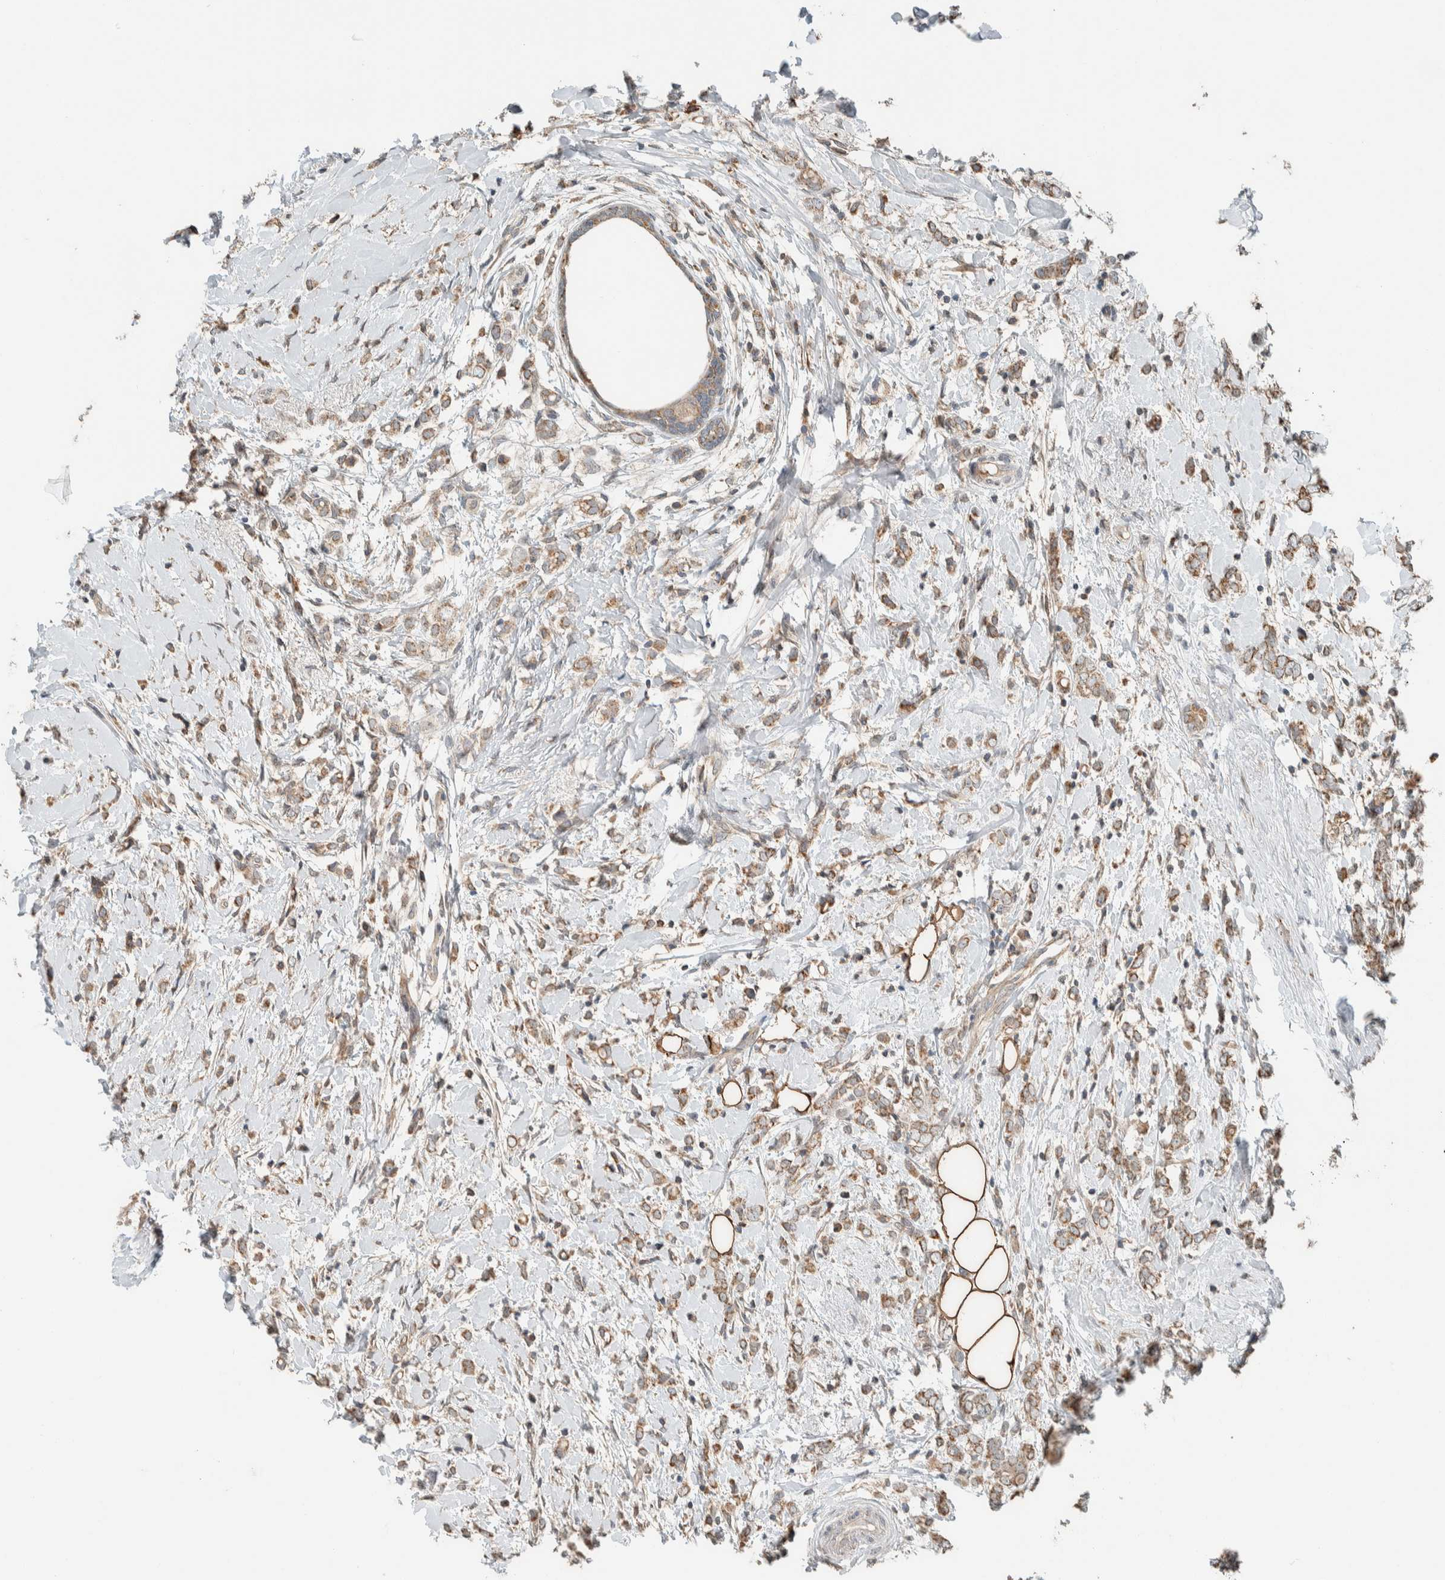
{"staining": {"intensity": "moderate", "quantity": ">75%", "location": "cytoplasmic/membranous"}, "tissue": "breast cancer", "cell_type": "Tumor cells", "image_type": "cancer", "snomed": [{"axis": "morphology", "description": "Normal tissue, NOS"}, {"axis": "morphology", "description": "Lobular carcinoma"}, {"axis": "topography", "description": "Breast"}], "caption": "A medium amount of moderate cytoplasmic/membranous expression is identified in about >75% of tumor cells in lobular carcinoma (breast) tissue. Using DAB (3,3'-diaminobenzidine) (brown) and hematoxylin (blue) stains, captured at high magnification using brightfield microscopy.", "gene": "NBR1", "patient": {"sex": "female", "age": 47}}